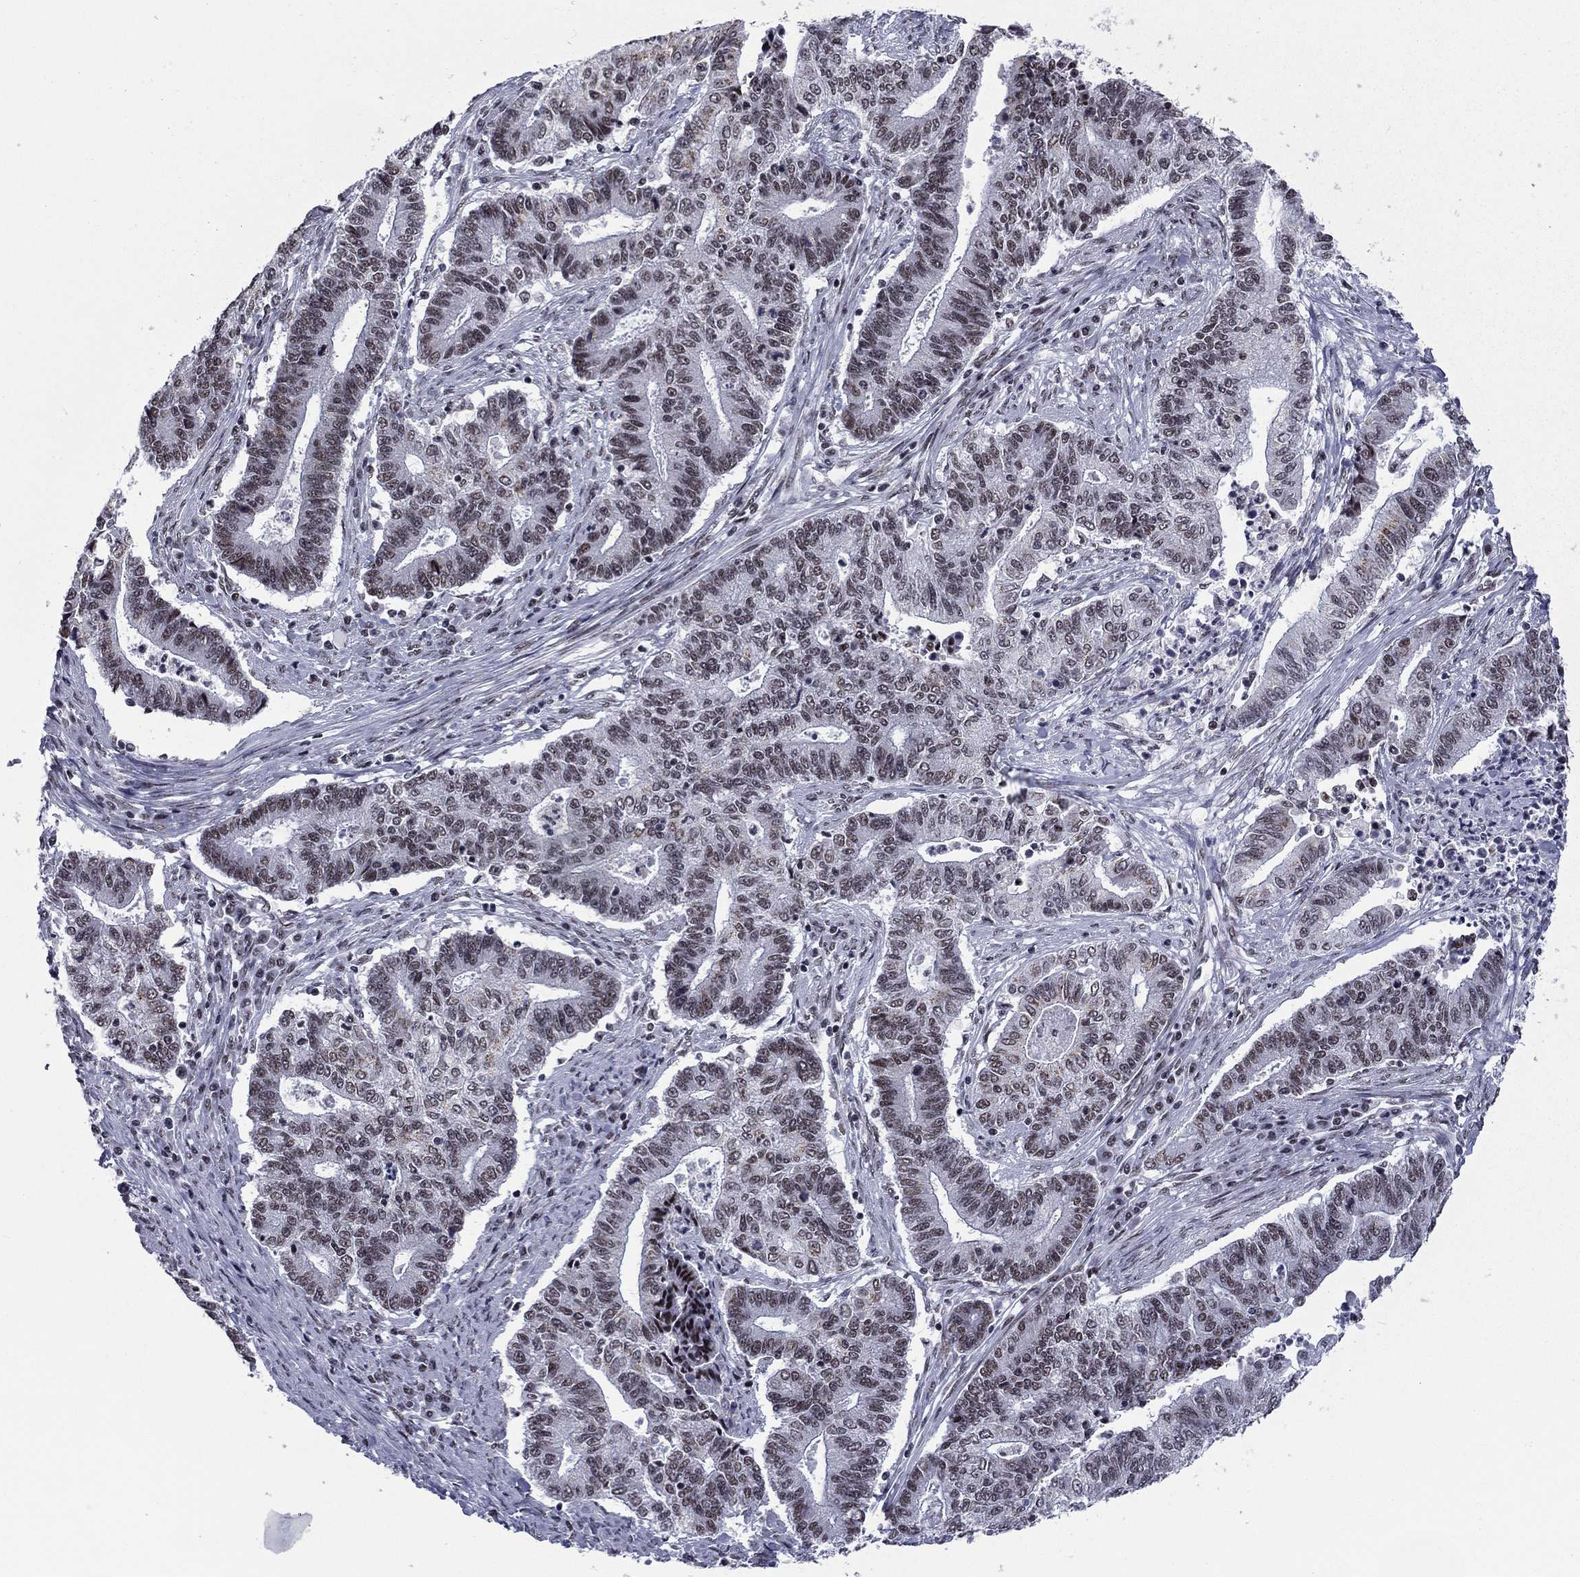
{"staining": {"intensity": "weak", "quantity": "25%-75%", "location": "nuclear"}, "tissue": "endometrial cancer", "cell_type": "Tumor cells", "image_type": "cancer", "snomed": [{"axis": "morphology", "description": "Adenocarcinoma, NOS"}, {"axis": "topography", "description": "Uterus"}, {"axis": "topography", "description": "Endometrium"}], "caption": "Brown immunohistochemical staining in human adenocarcinoma (endometrial) reveals weak nuclear expression in approximately 25%-75% of tumor cells.", "gene": "ETV5", "patient": {"sex": "female", "age": 54}}